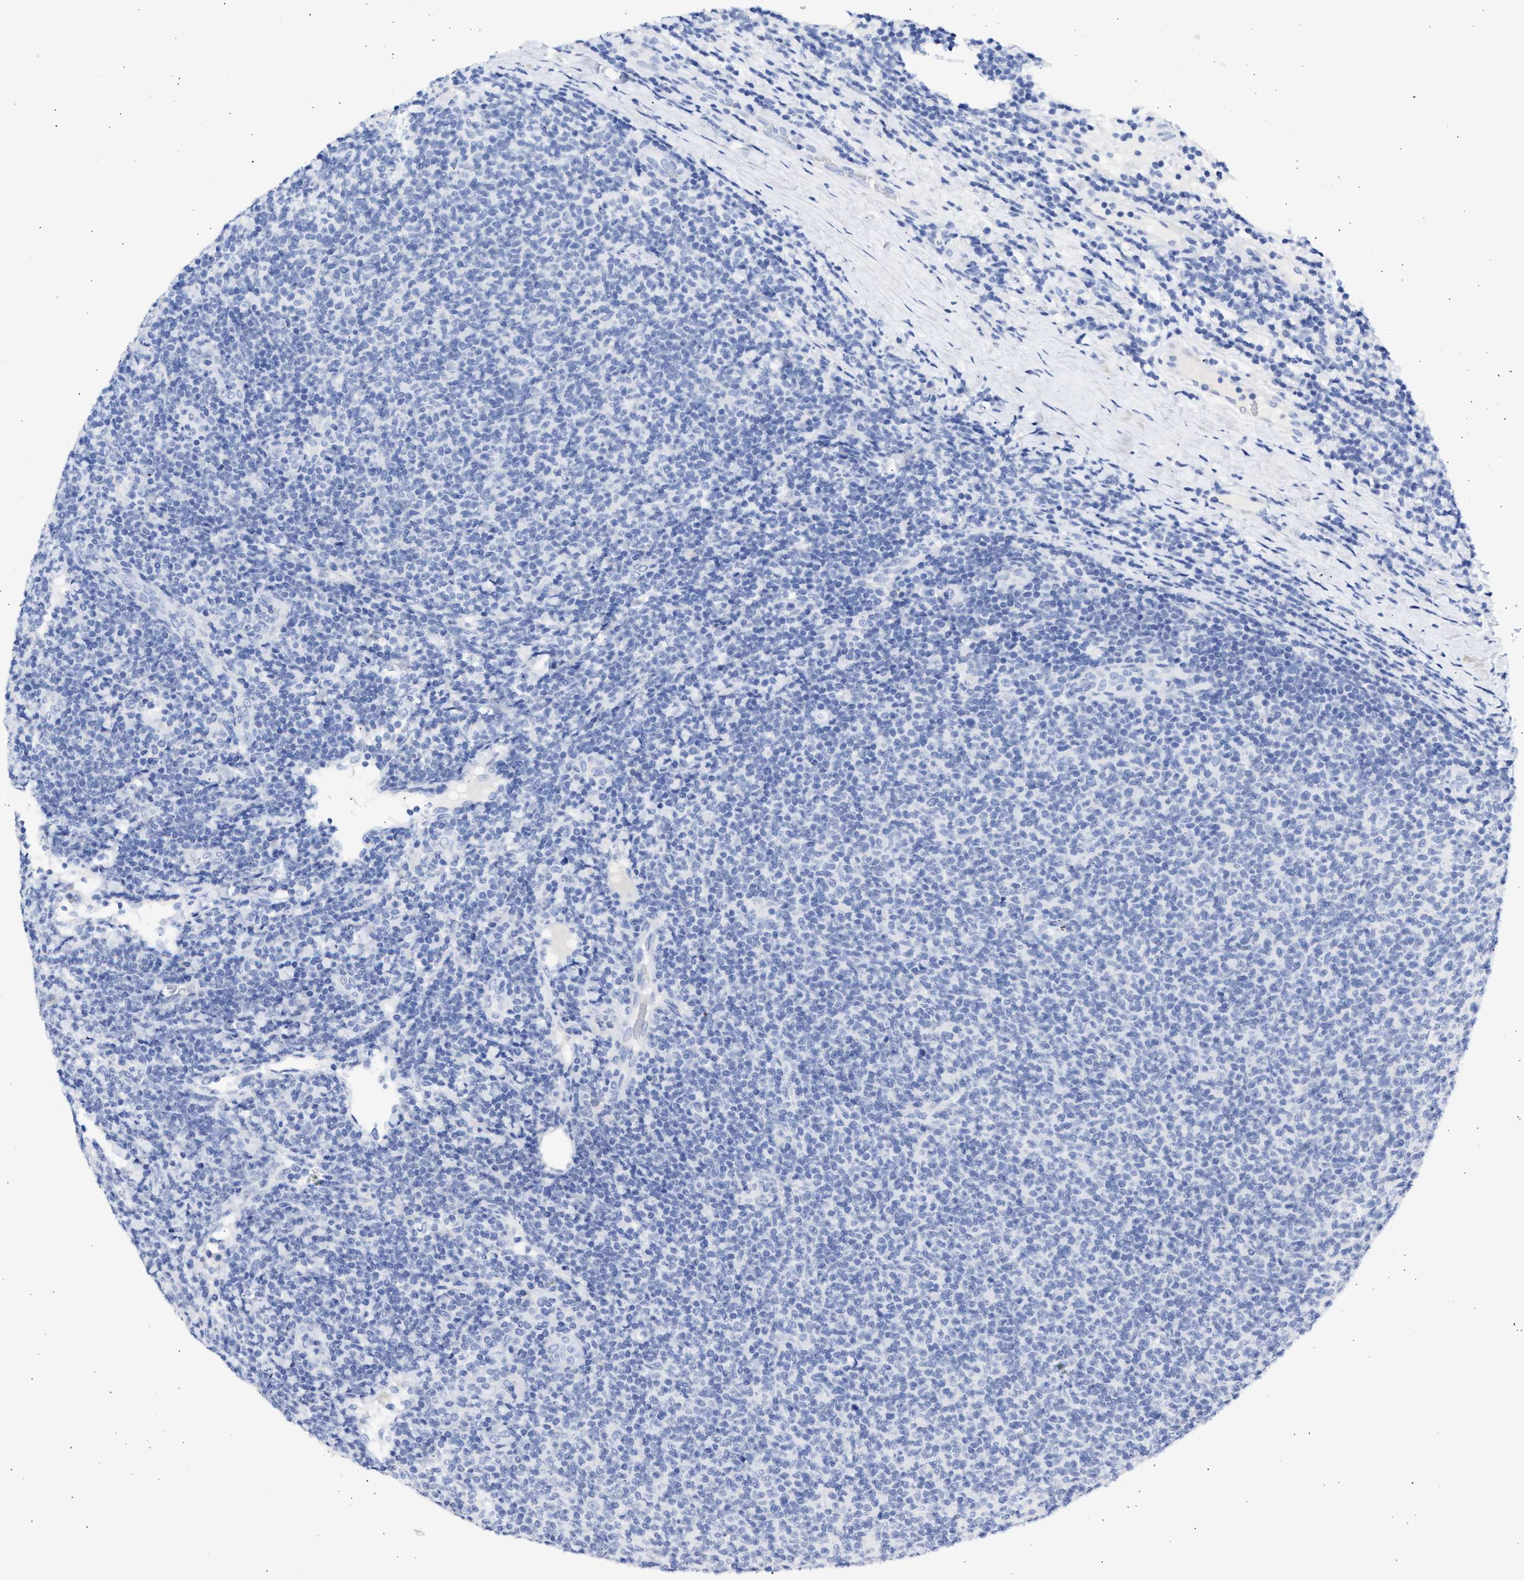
{"staining": {"intensity": "negative", "quantity": "none", "location": "none"}, "tissue": "lymphoma", "cell_type": "Tumor cells", "image_type": "cancer", "snomed": [{"axis": "morphology", "description": "Malignant lymphoma, non-Hodgkin's type, Low grade"}, {"axis": "topography", "description": "Lymph node"}], "caption": "This is an immunohistochemistry image of human lymphoma. There is no staining in tumor cells.", "gene": "NCAM1", "patient": {"sex": "male", "age": 66}}